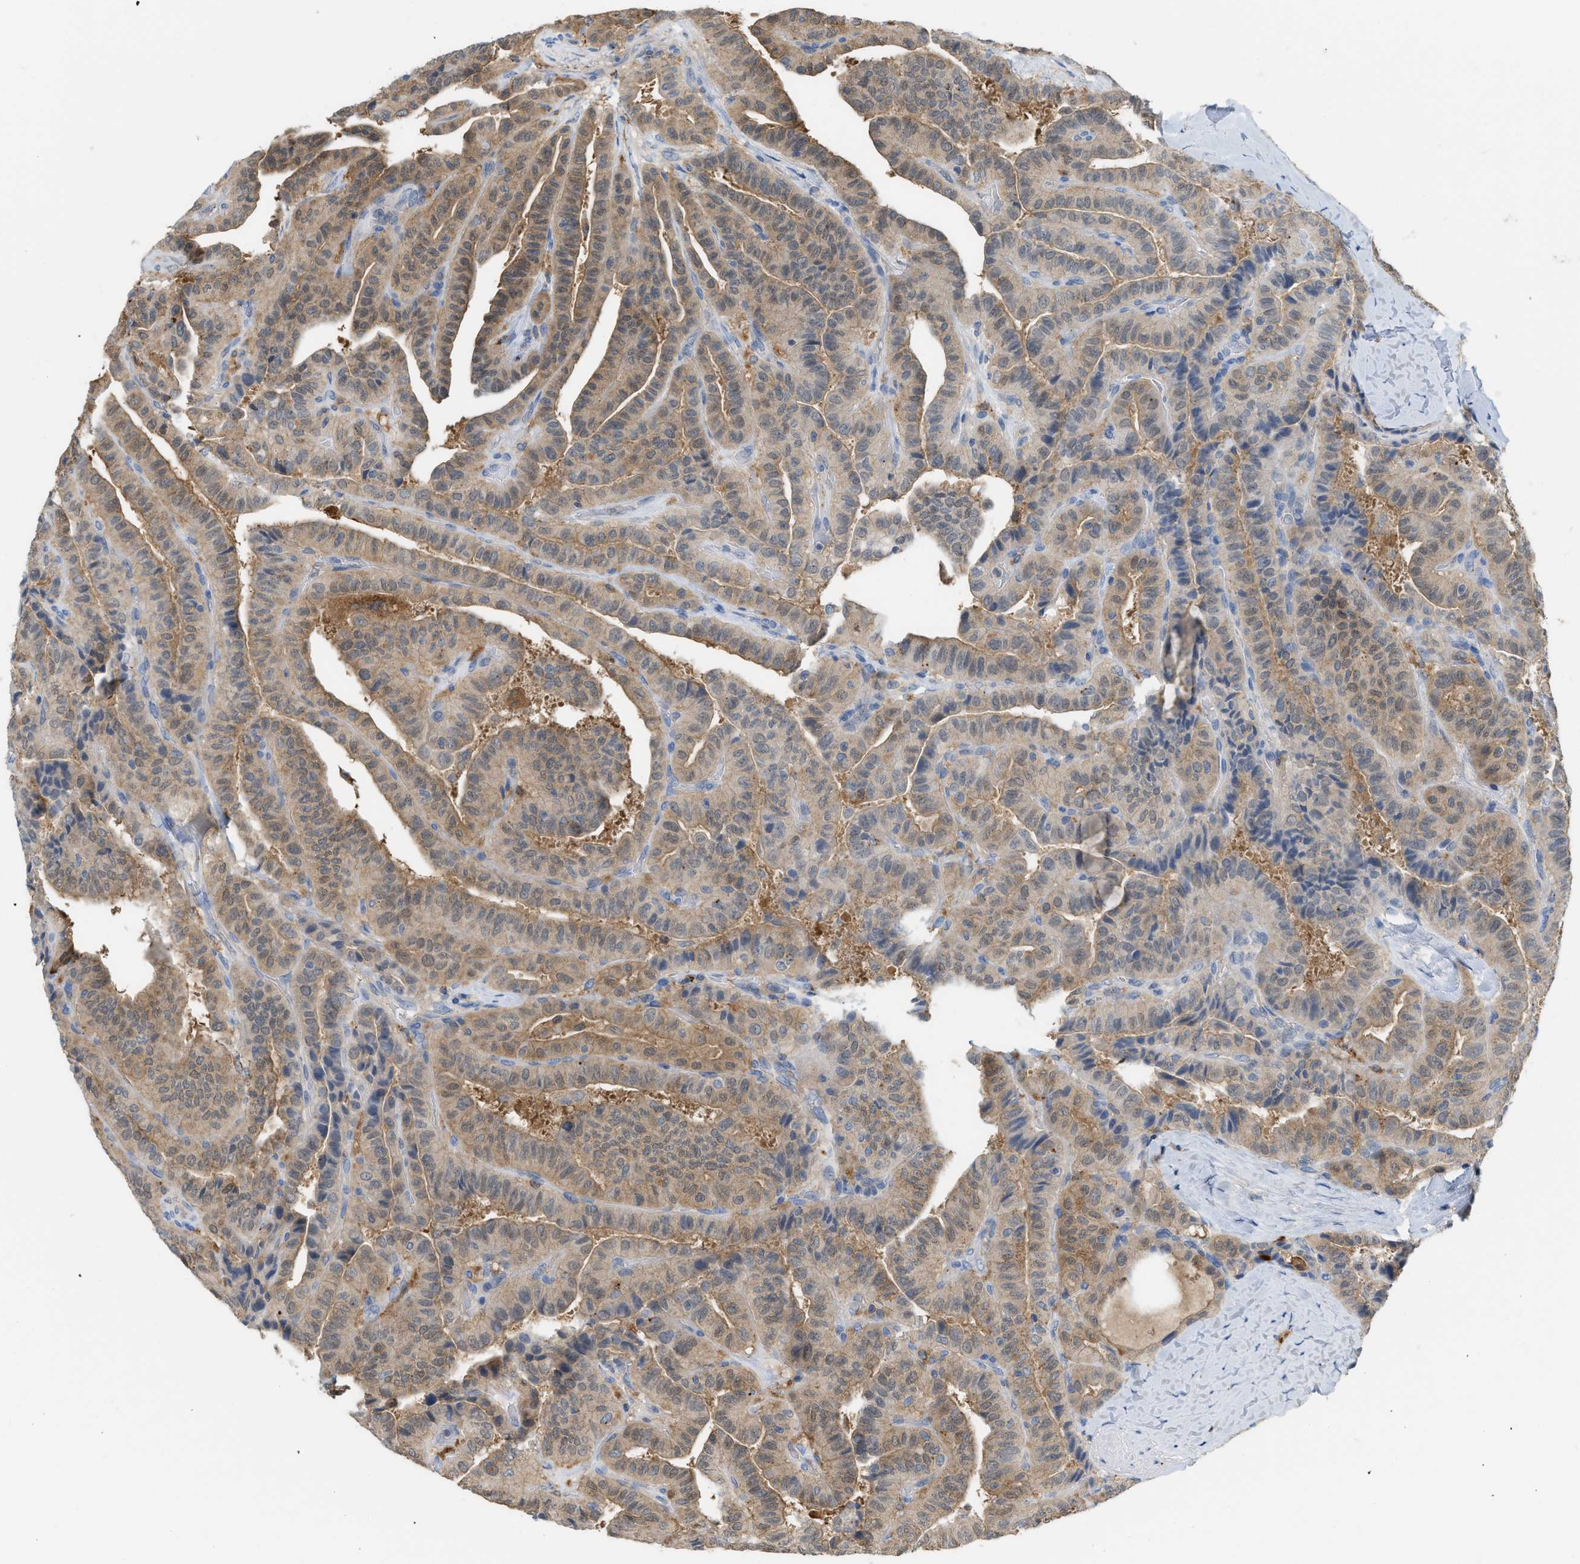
{"staining": {"intensity": "weak", "quantity": ">75%", "location": "cytoplasmic/membranous"}, "tissue": "thyroid cancer", "cell_type": "Tumor cells", "image_type": "cancer", "snomed": [{"axis": "morphology", "description": "Papillary adenocarcinoma, NOS"}, {"axis": "topography", "description": "Thyroid gland"}], "caption": "A low amount of weak cytoplasmic/membranous positivity is appreciated in approximately >75% of tumor cells in thyroid cancer (papillary adenocarcinoma) tissue. The staining was performed using DAB, with brown indicating positive protein expression. Nuclei are stained blue with hematoxylin.", "gene": "CSTB", "patient": {"sex": "male", "age": 77}}